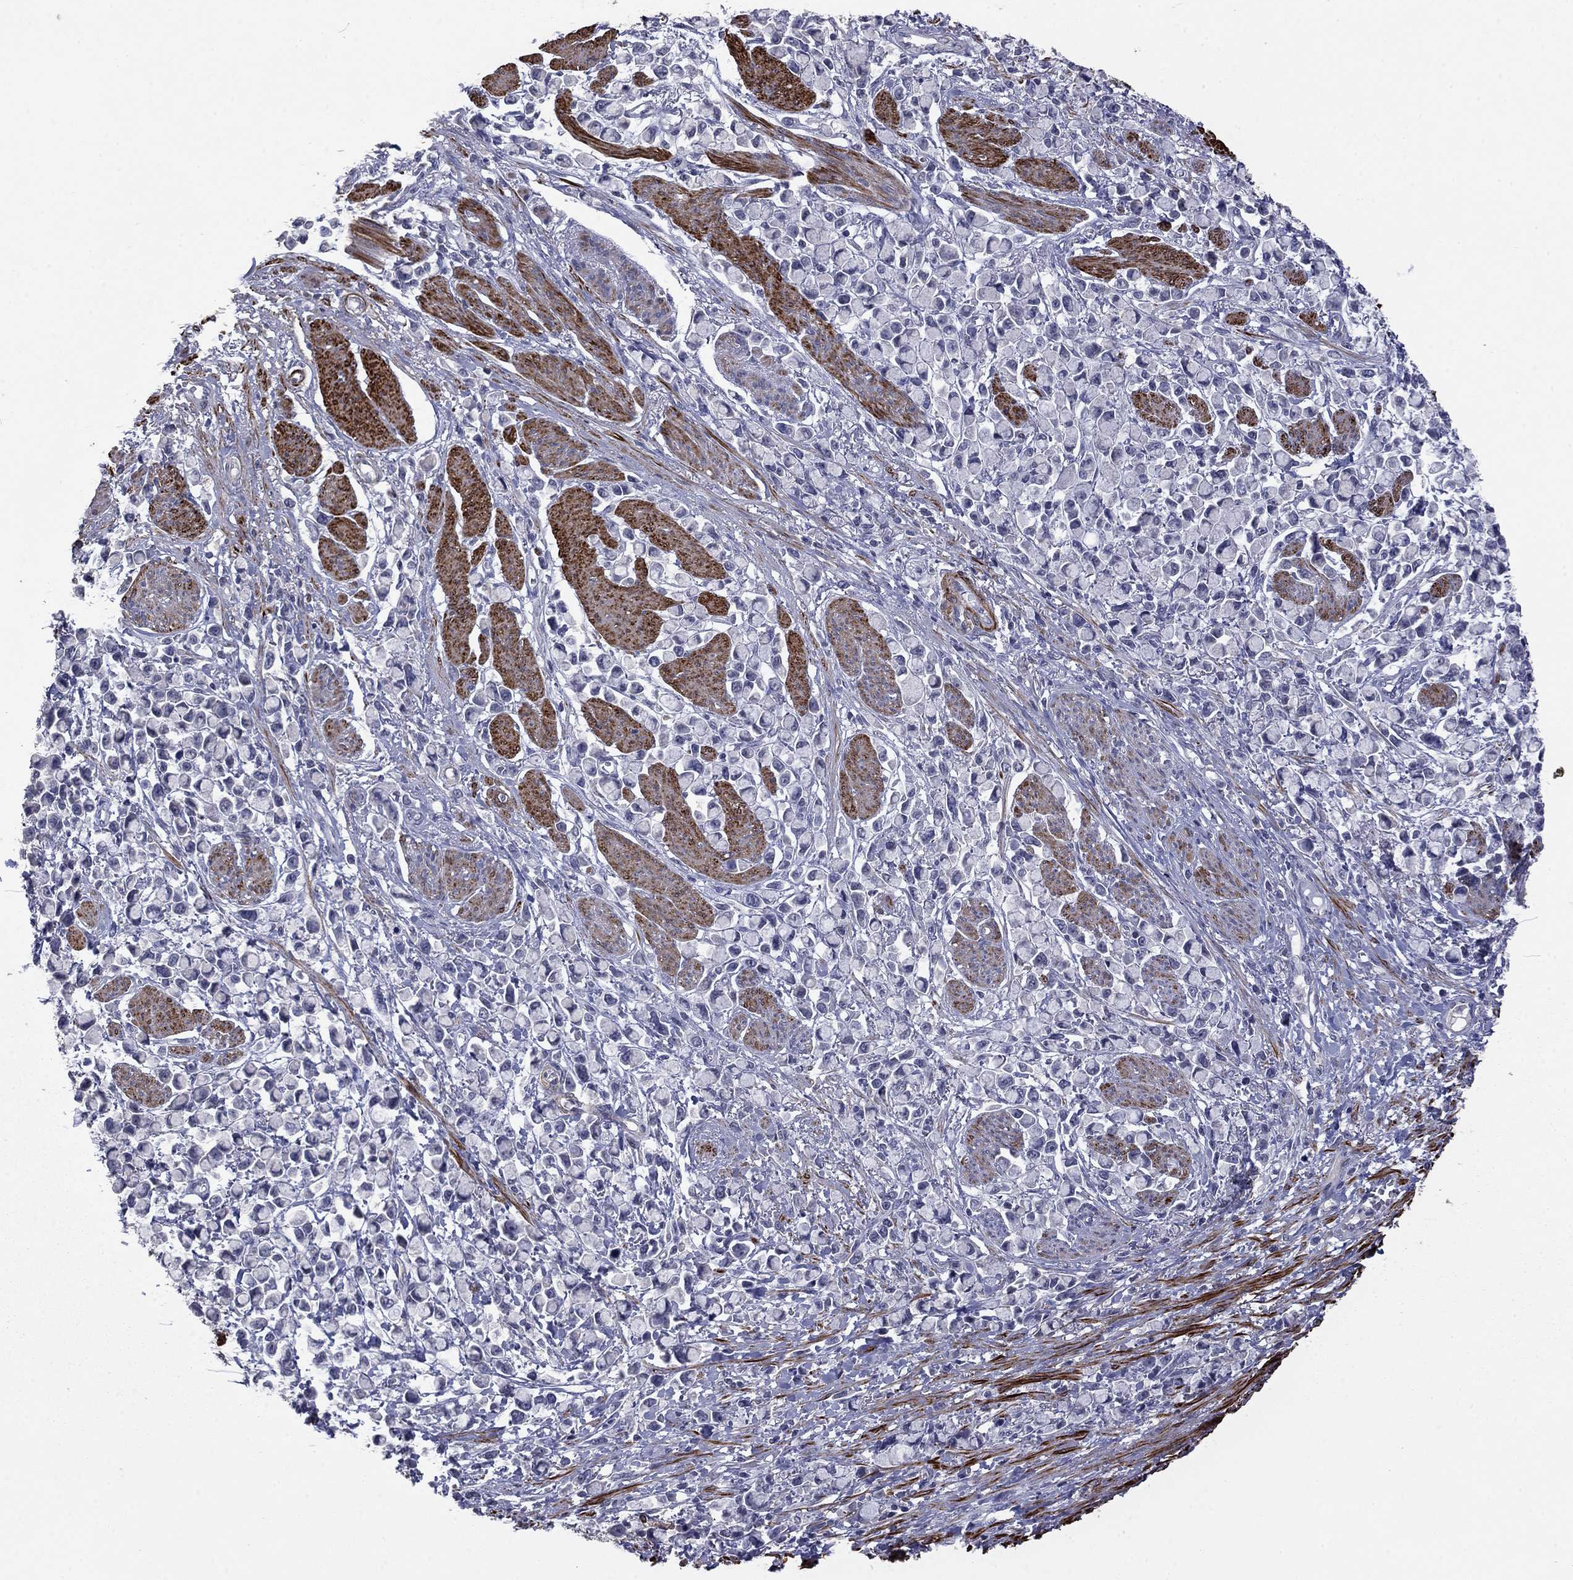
{"staining": {"intensity": "negative", "quantity": "none", "location": "none"}, "tissue": "stomach cancer", "cell_type": "Tumor cells", "image_type": "cancer", "snomed": [{"axis": "morphology", "description": "Adenocarcinoma, NOS"}, {"axis": "topography", "description": "Stomach"}], "caption": "IHC photomicrograph of neoplastic tissue: human stomach adenocarcinoma stained with DAB exhibits no significant protein positivity in tumor cells.", "gene": "IP6K3", "patient": {"sex": "female", "age": 81}}